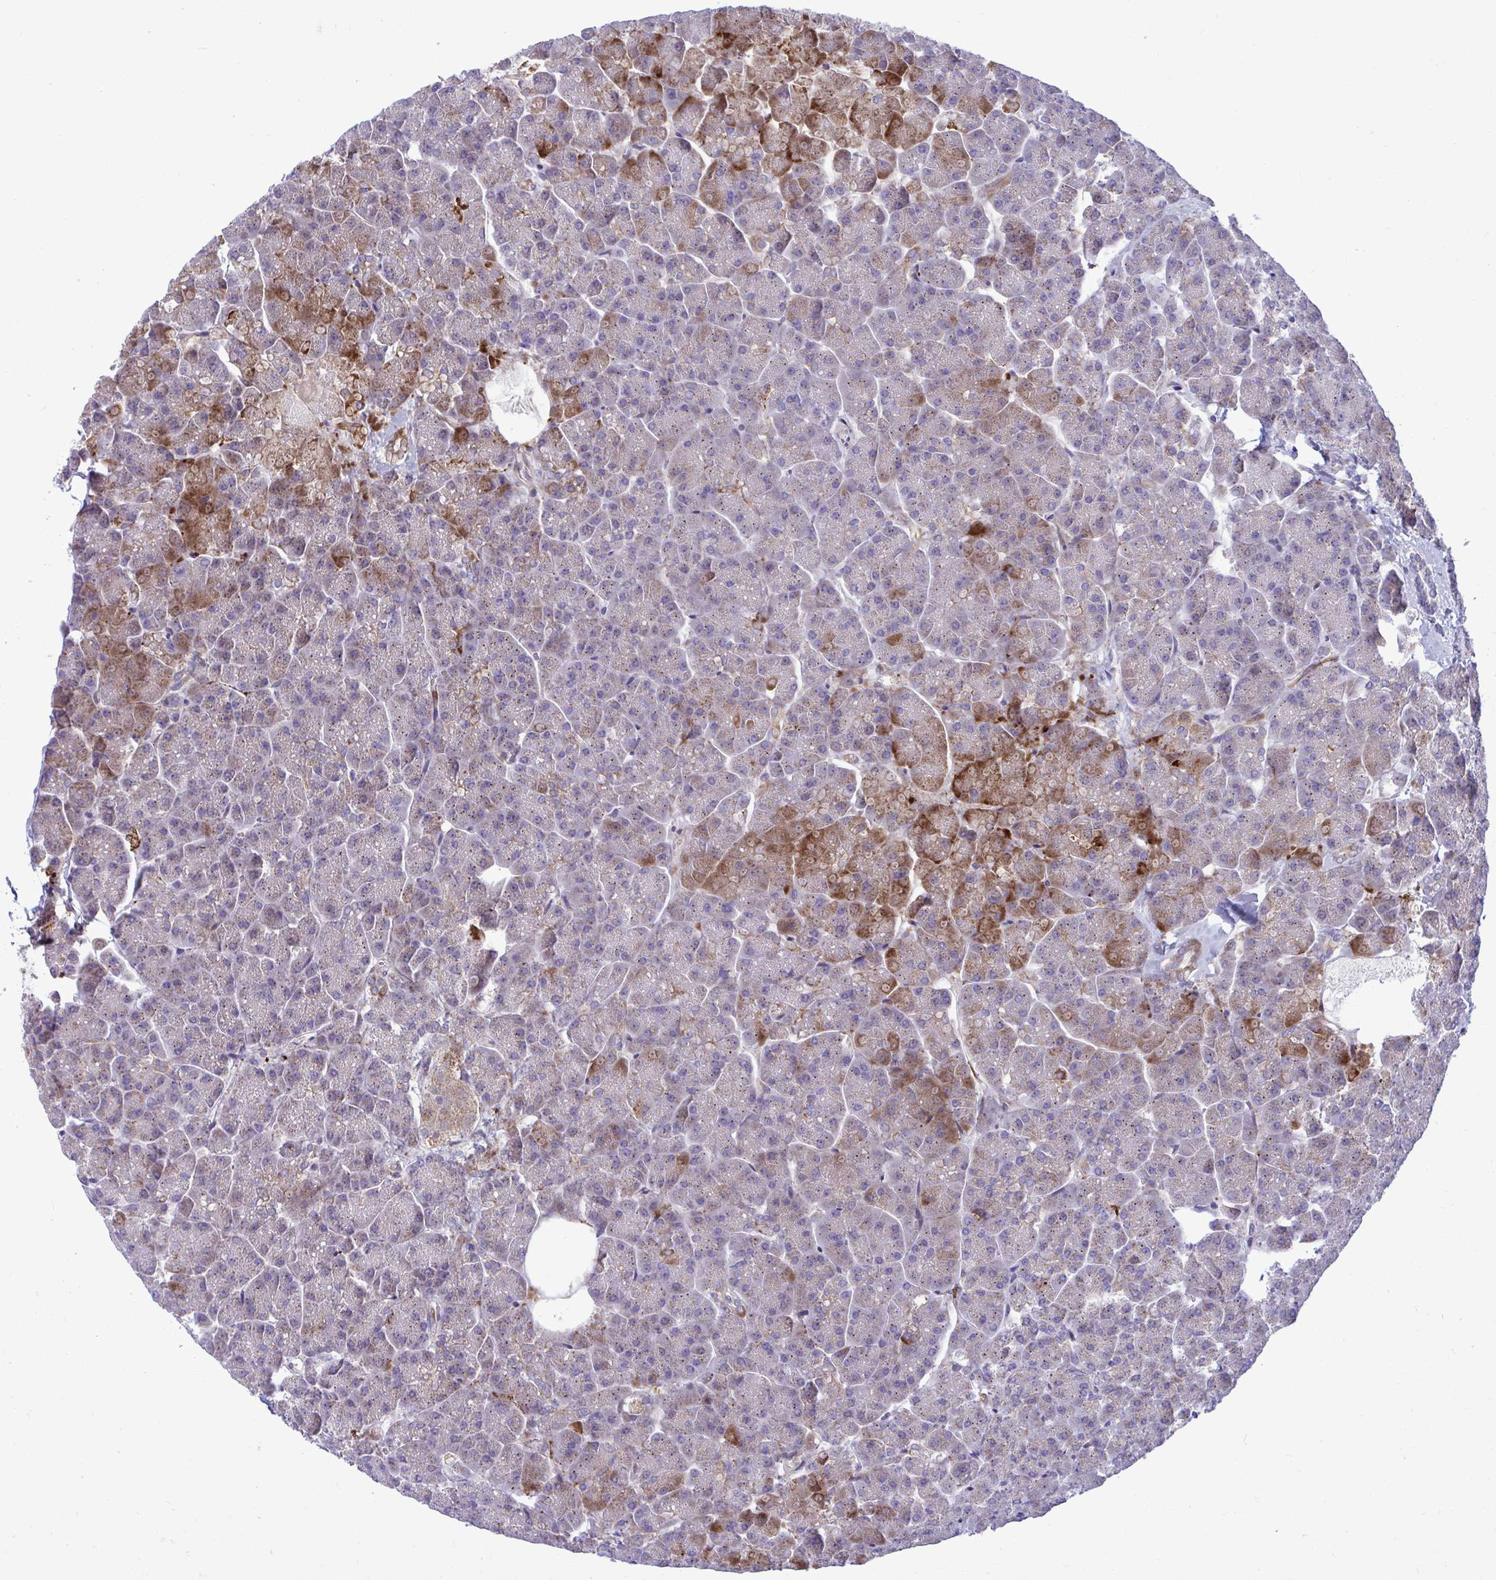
{"staining": {"intensity": "moderate", "quantity": "25%-75%", "location": "cytoplasmic/membranous"}, "tissue": "pancreas", "cell_type": "Exocrine glandular cells", "image_type": "normal", "snomed": [{"axis": "morphology", "description": "Normal tissue, NOS"}, {"axis": "topography", "description": "Pancreas"}, {"axis": "topography", "description": "Peripheral nerve tissue"}], "caption": "The immunohistochemical stain shows moderate cytoplasmic/membranous expression in exocrine glandular cells of normal pancreas. (IHC, brightfield microscopy, high magnification).", "gene": "MRPS16", "patient": {"sex": "male", "age": 54}}